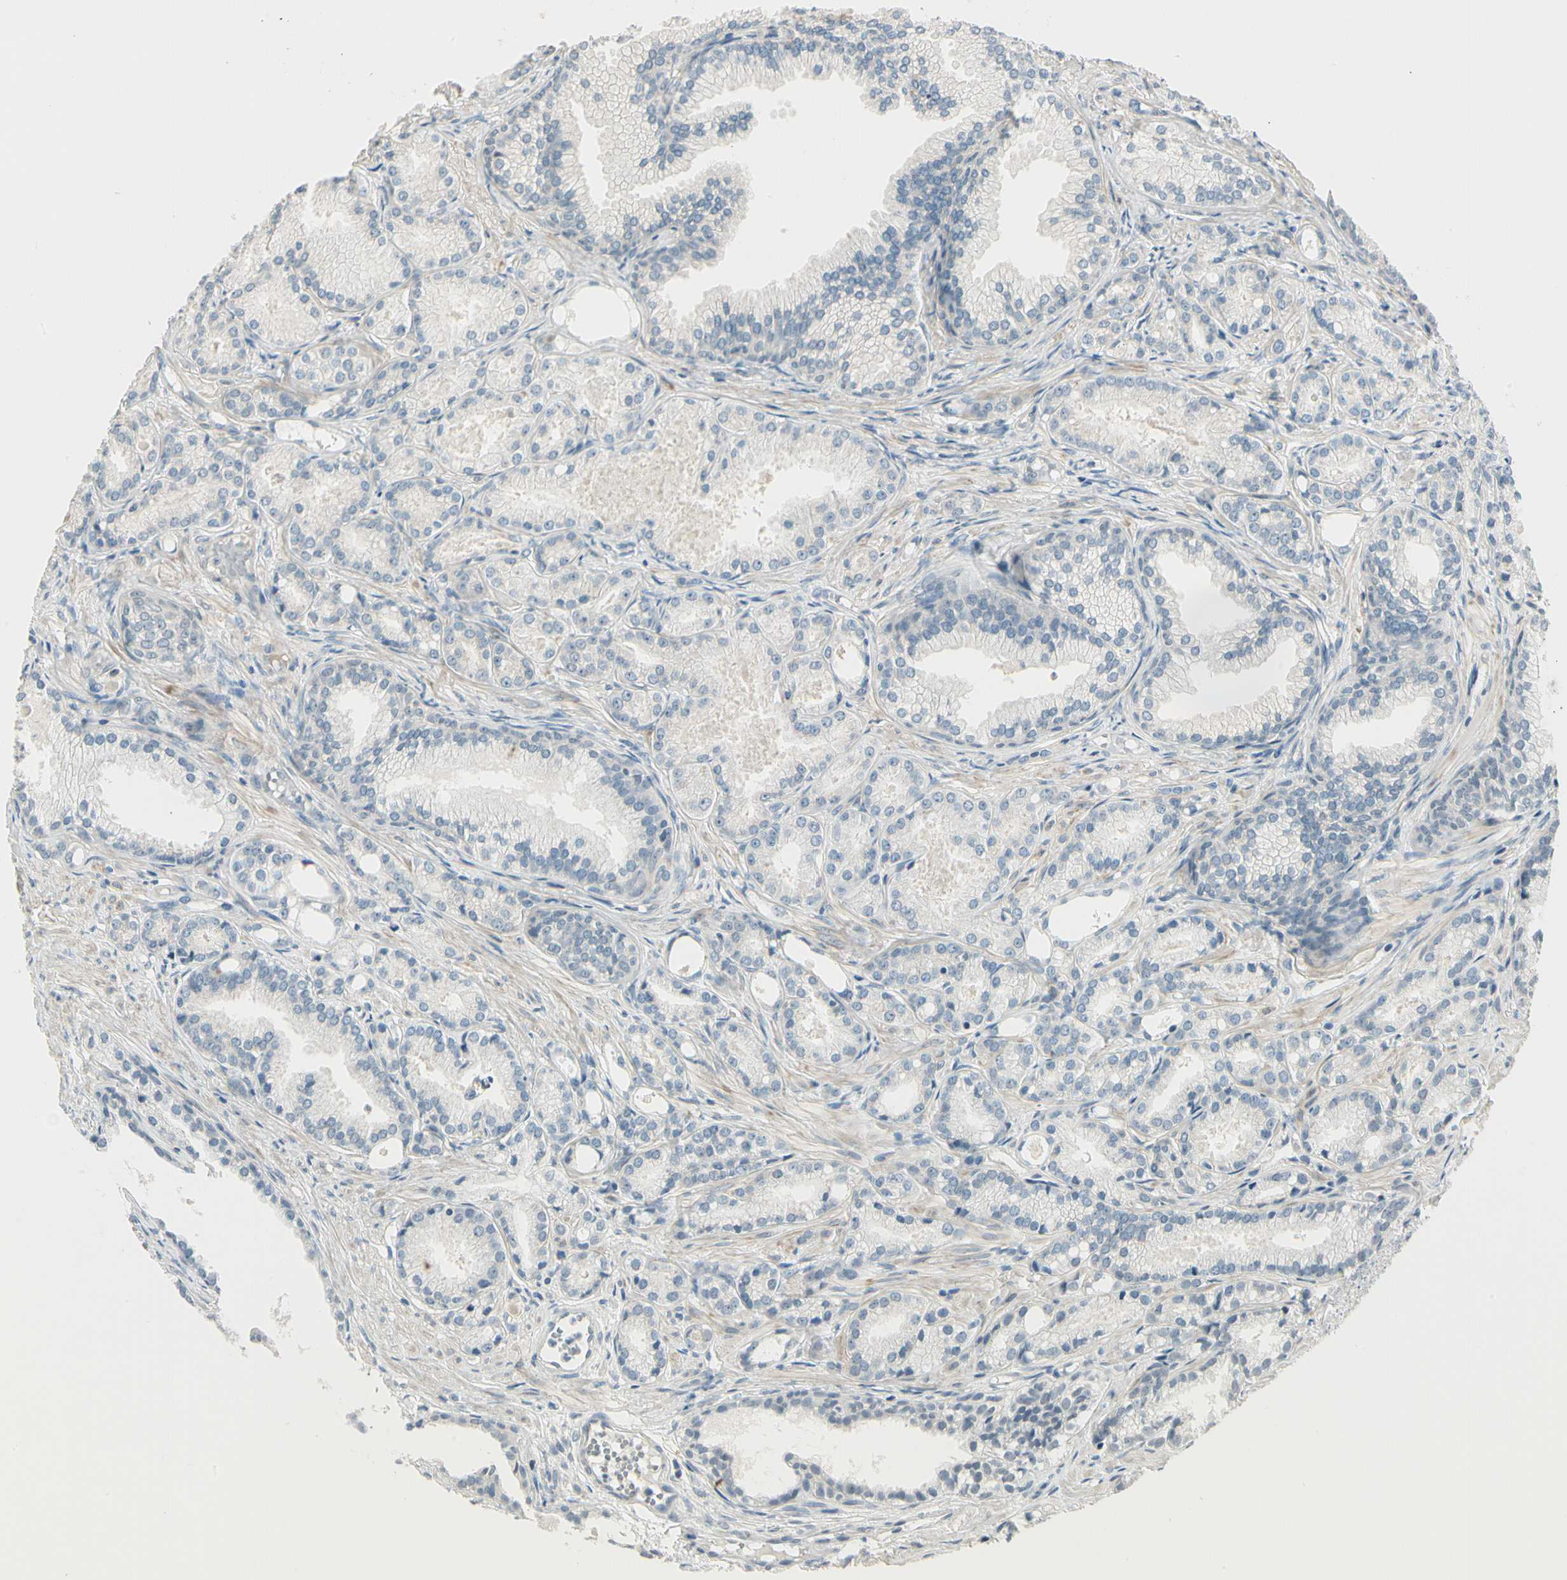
{"staining": {"intensity": "negative", "quantity": "none", "location": "none"}, "tissue": "prostate cancer", "cell_type": "Tumor cells", "image_type": "cancer", "snomed": [{"axis": "morphology", "description": "Adenocarcinoma, Low grade"}, {"axis": "topography", "description": "Prostate"}], "caption": "High magnification brightfield microscopy of low-grade adenocarcinoma (prostate) stained with DAB (brown) and counterstained with hematoxylin (blue): tumor cells show no significant staining.", "gene": "PCDHB15", "patient": {"sex": "male", "age": 72}}